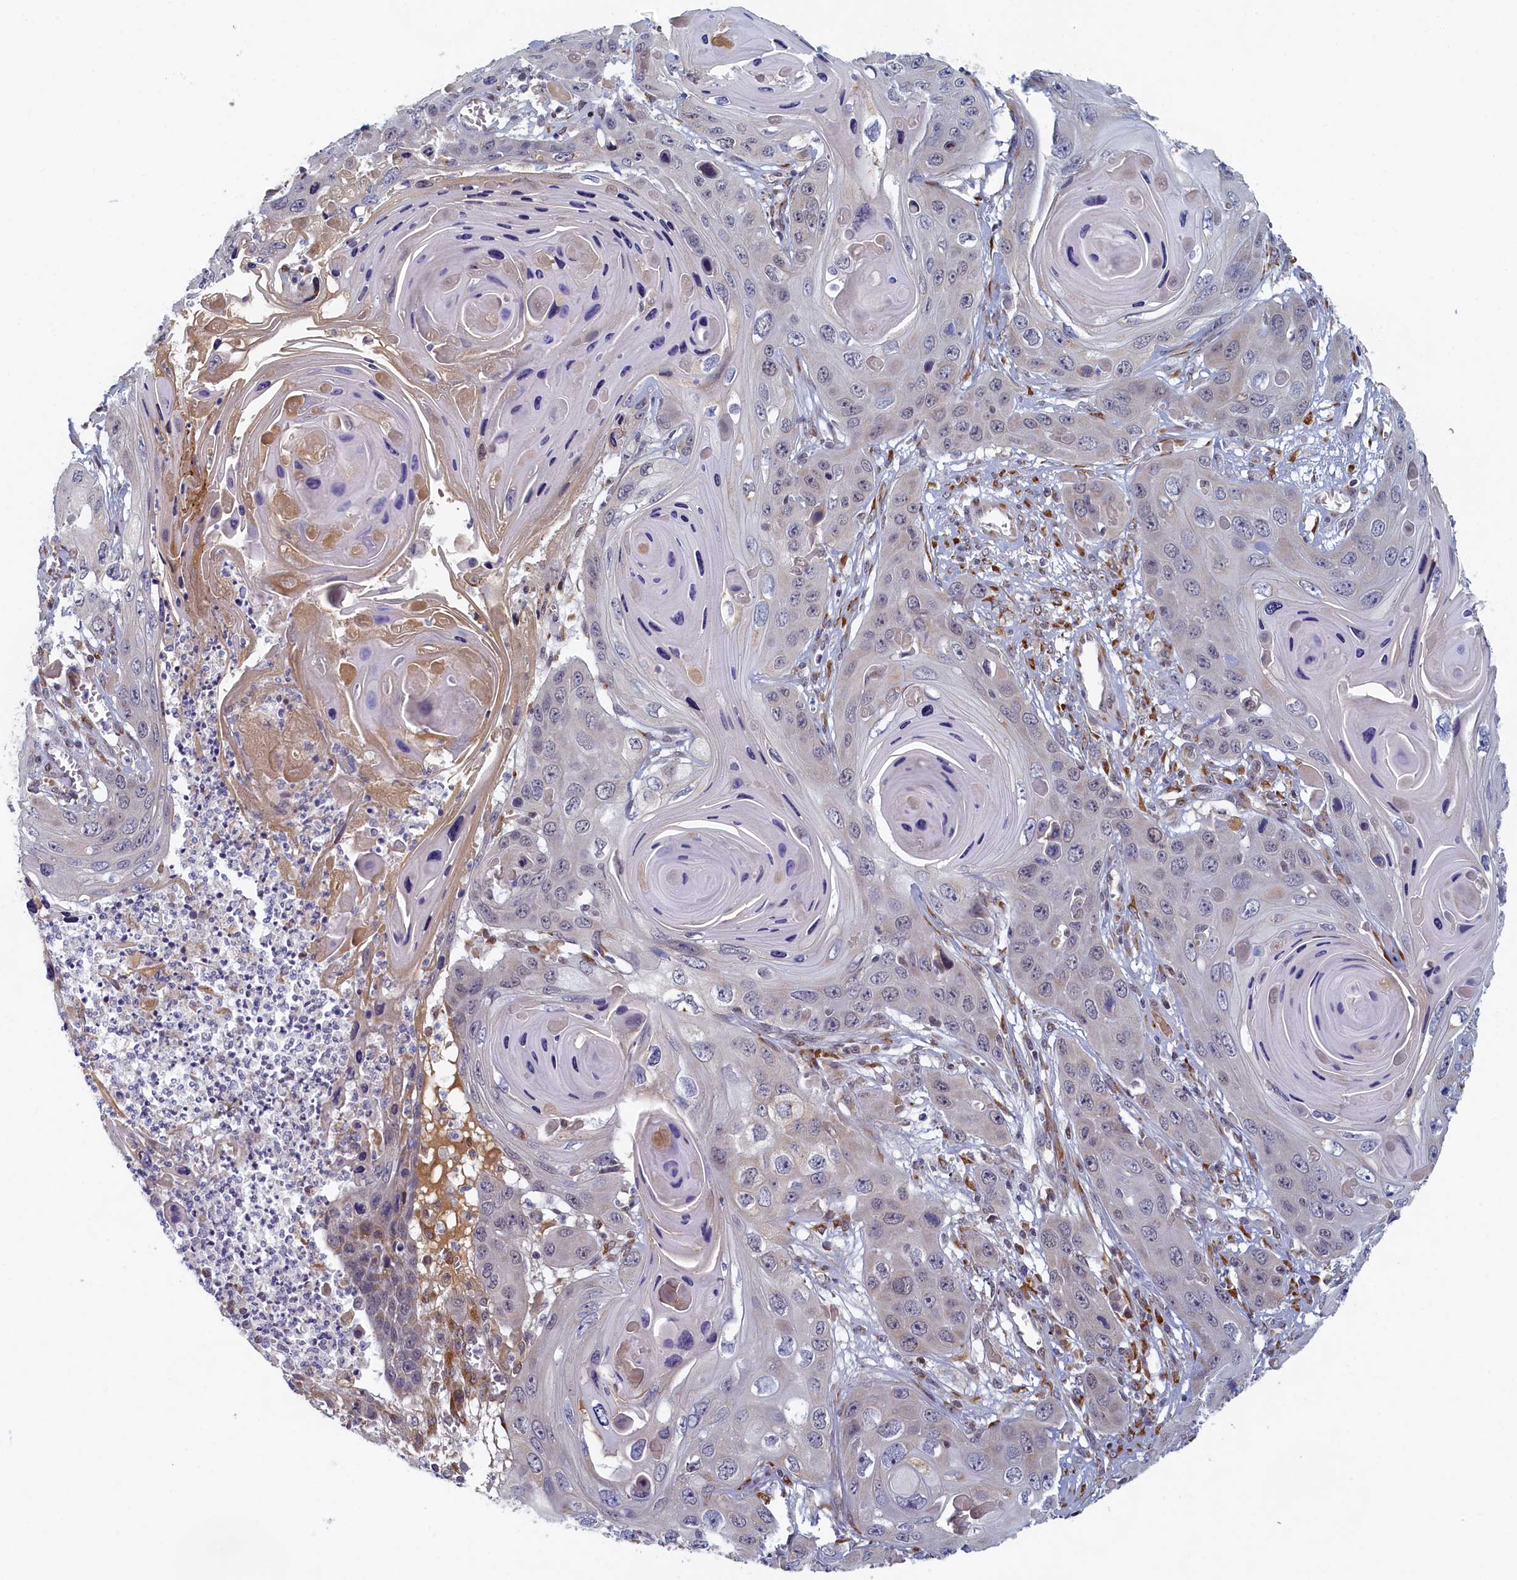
{"staining": {"intensity": "negative", "quantity": "none", "location": "none"}, "tissue": "skin cancer", "cell_type": "Tumor cells", "image_type": "cancer", "snomed": [{"axis": "morphology", "description": "Squamous cell carcinoma, NOS"}, {"axis": "topography", "description": "Skin"}], "caption": "Histopathology image shows no significant protein positivity in tumor cells of skin cancer (squamous cell carcinoma).", "gene": "DNAJC17", "patient": {"sex": "male", "age": 55}}